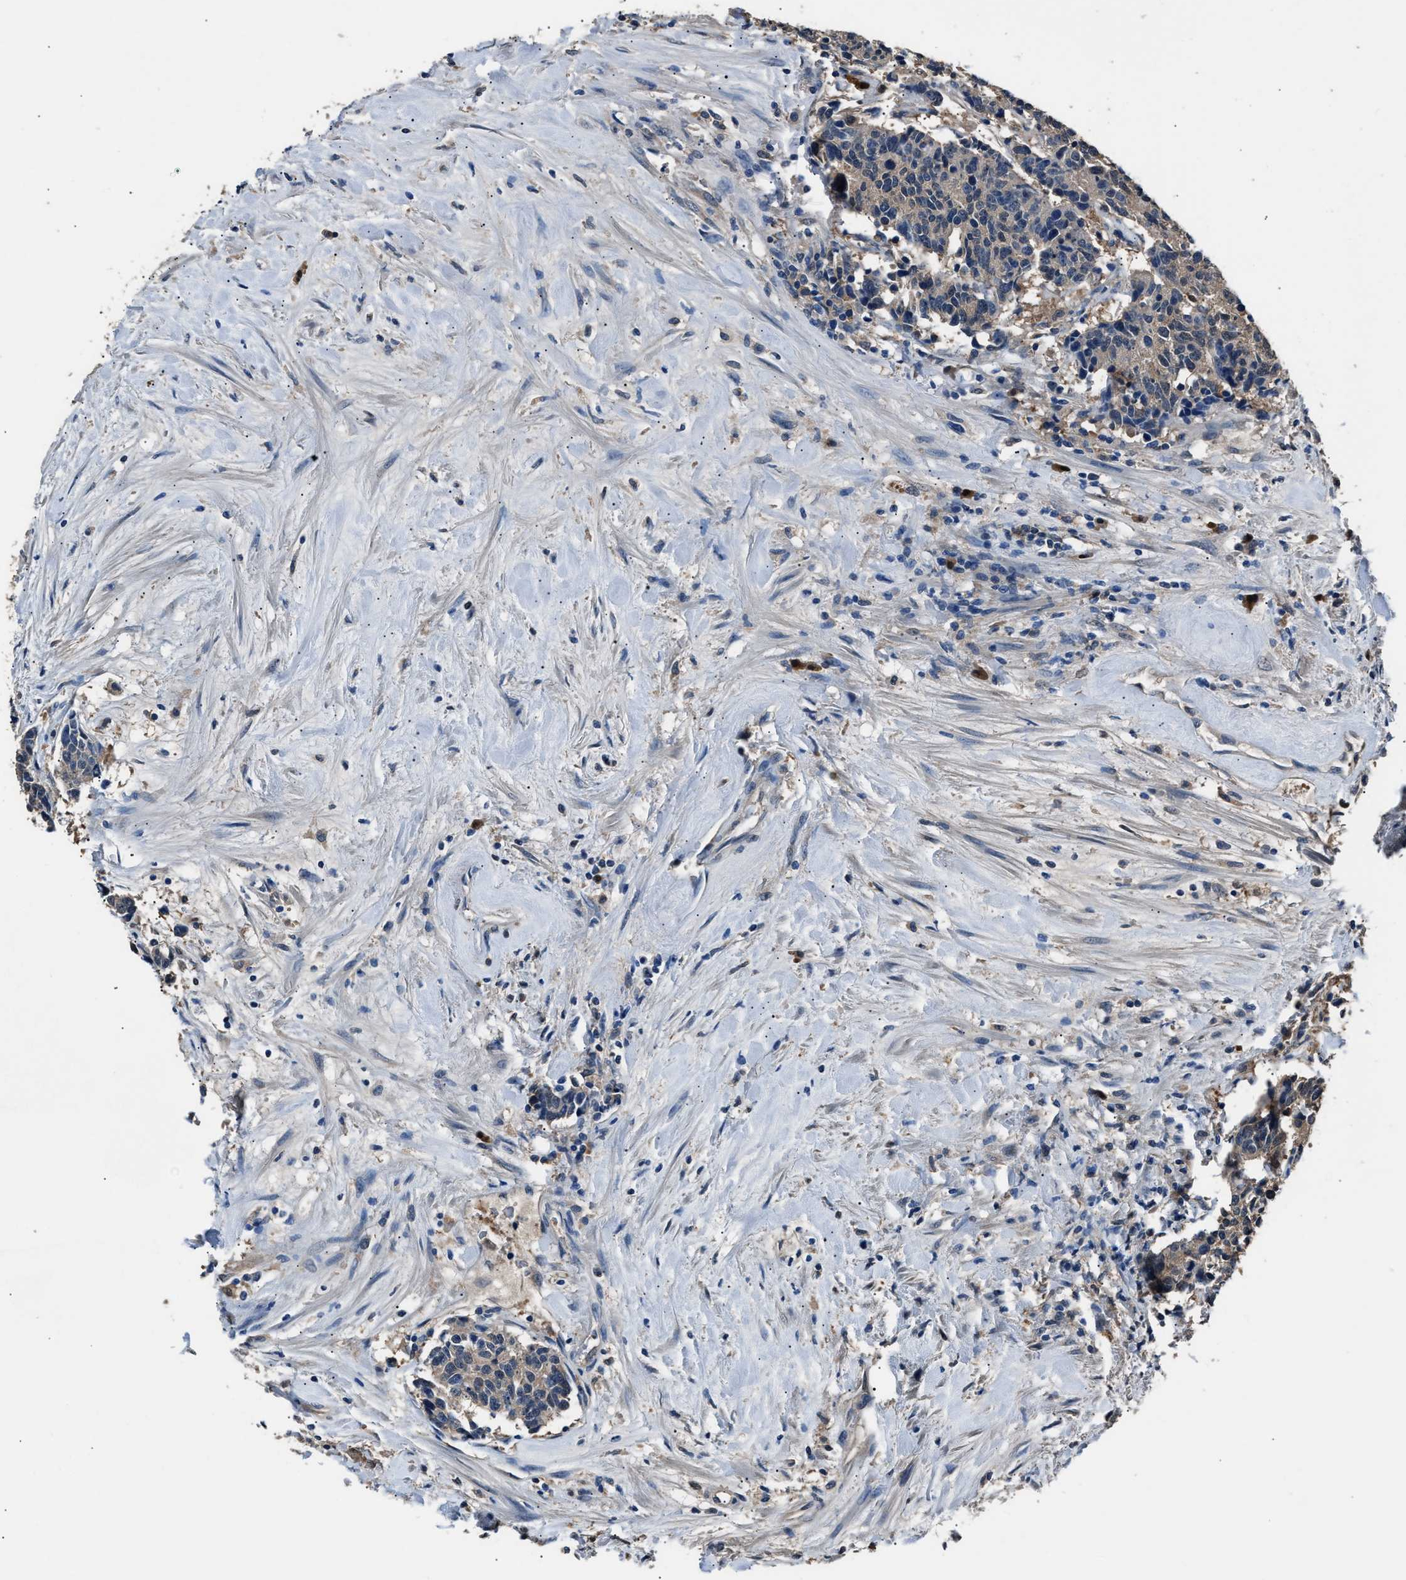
{"staining": {"intensity": "weak", "quantity": "<25%", "location": "cytoplasmic/membranous"}, "tissue": "carcinoid", "cell_type": "Tumor cells", "image_type": "cancer", "snomed": [{"axis": "morphology", "description": "Carcinoma, NOS"}, {"axis": "morphology", "description": "Carcinoid, malignant, NOS"}, {"axis": "topography", "description": "Urinary bladder"}], "caption": "Tumor cells show no significant protein expression in carcinoid.", "gene": "GSTP1", "patient": {"sex": "male", "age": 57}}